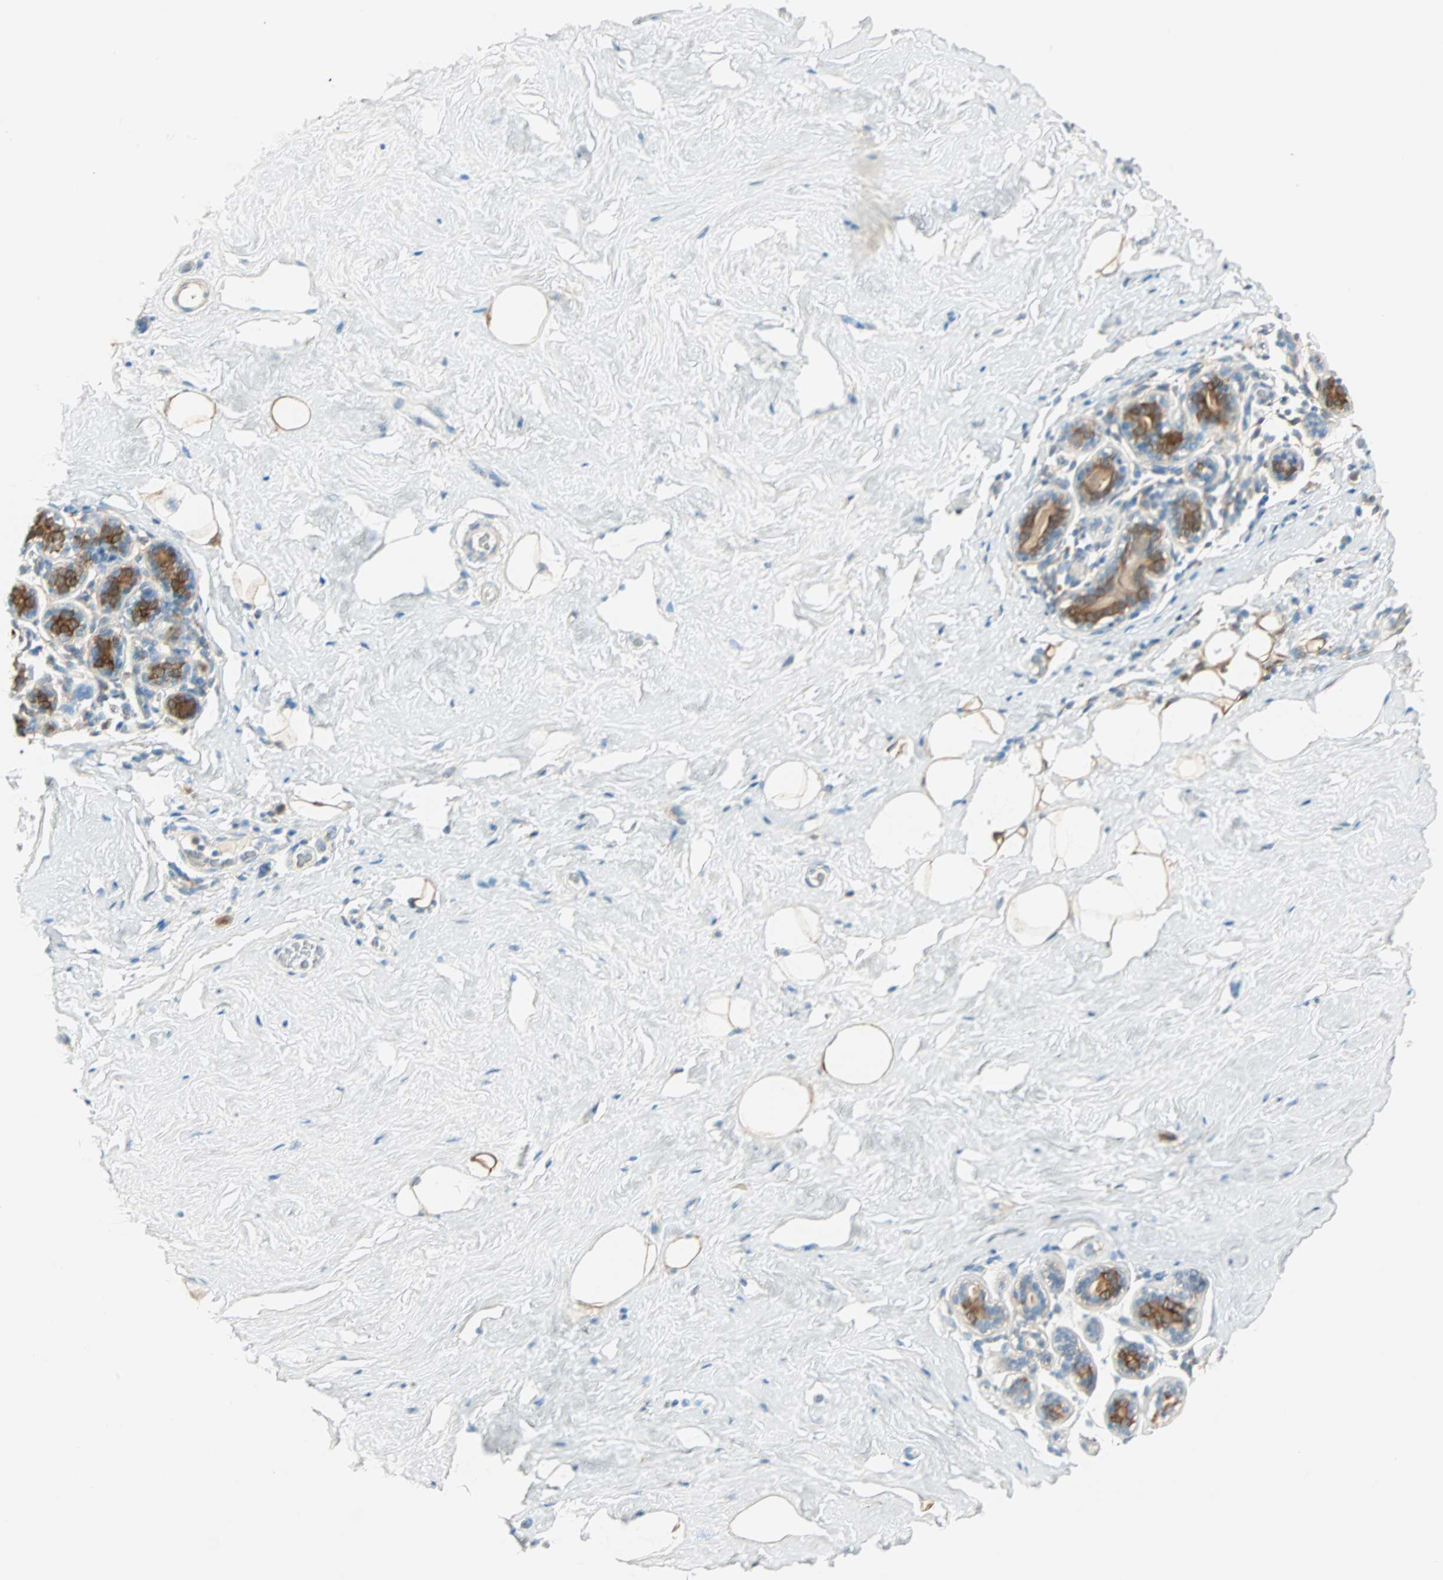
{"staining": {"intensity": "moderate", "quantity": "25%-75%", "location": "cytoplasmic/membranous"}, "tissue": "breast", "cell_type": "Adipocytes", "image_type": "normal", "snomed": [{"axis": "morphology", "description": "Normal tissue, NOS"}, {"axis": "topography", "description": "Breast"}], "caption": "Protein expression analysis of unremarkable breast demonstrates moderate cytoplasmic/membranous expression in approximately 25%-75% of adipocytes. (IHC, brightfield microscopy, high magnification).", "gene": "ATF6", "patient": {"sex": "female", "age": 75}}